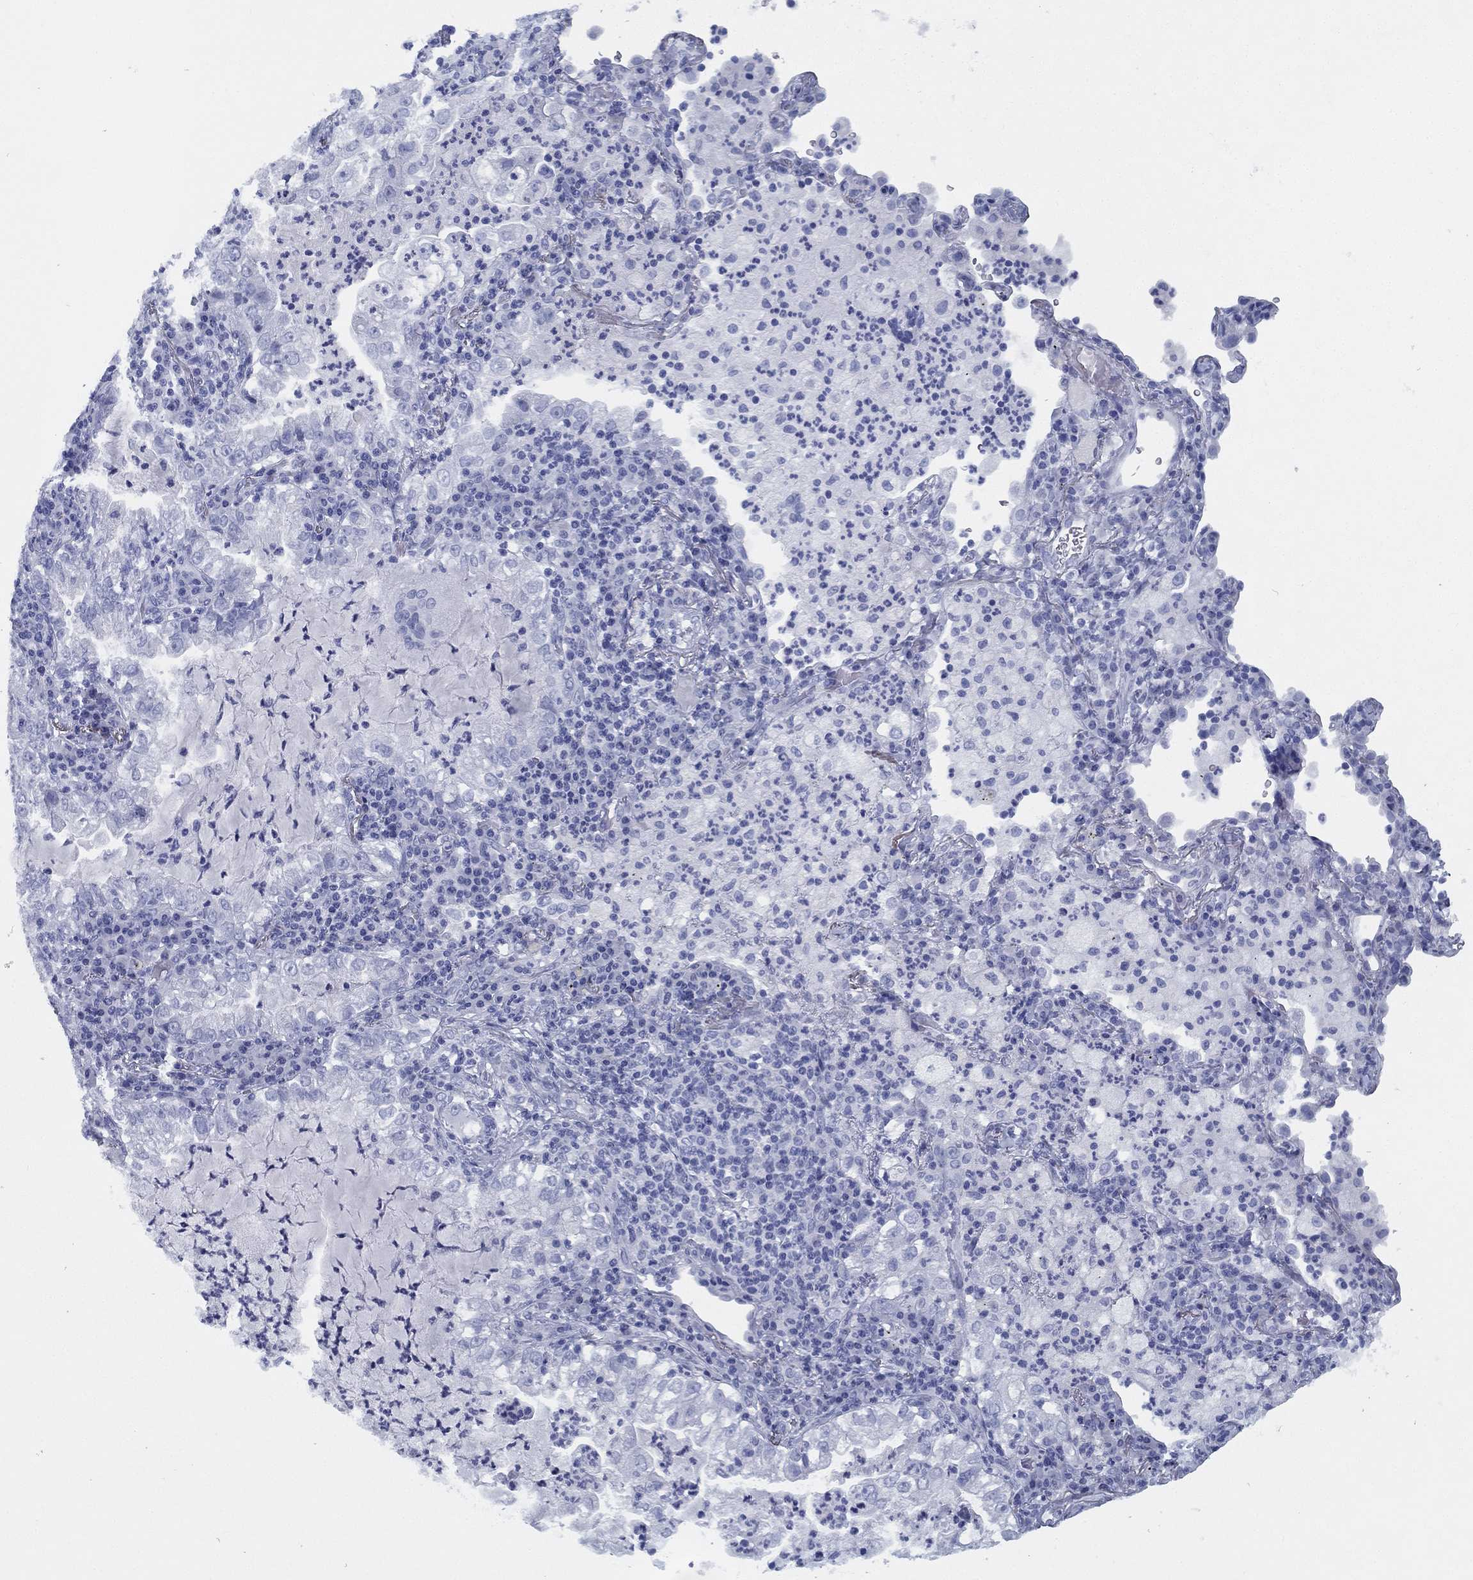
{"staining": {"intensity": "negative", "quantity": "none", "location": "none"}, "tissue": "lung cancer", "cell_type": "Tumor cells", "image_type": "cancer", "snomed": [{"axis": "morphology", "description": "Adenocarcinoma, NOS"}, {"axis": "topography", "description": "Lung"}], "caption": "This is an immunohistochemistry image of lung cancer (adenocarcinoma). There is no positivity in tumor cells.", "gene": "TMEM252", "patient": {"sex": "female", "age": 73}}